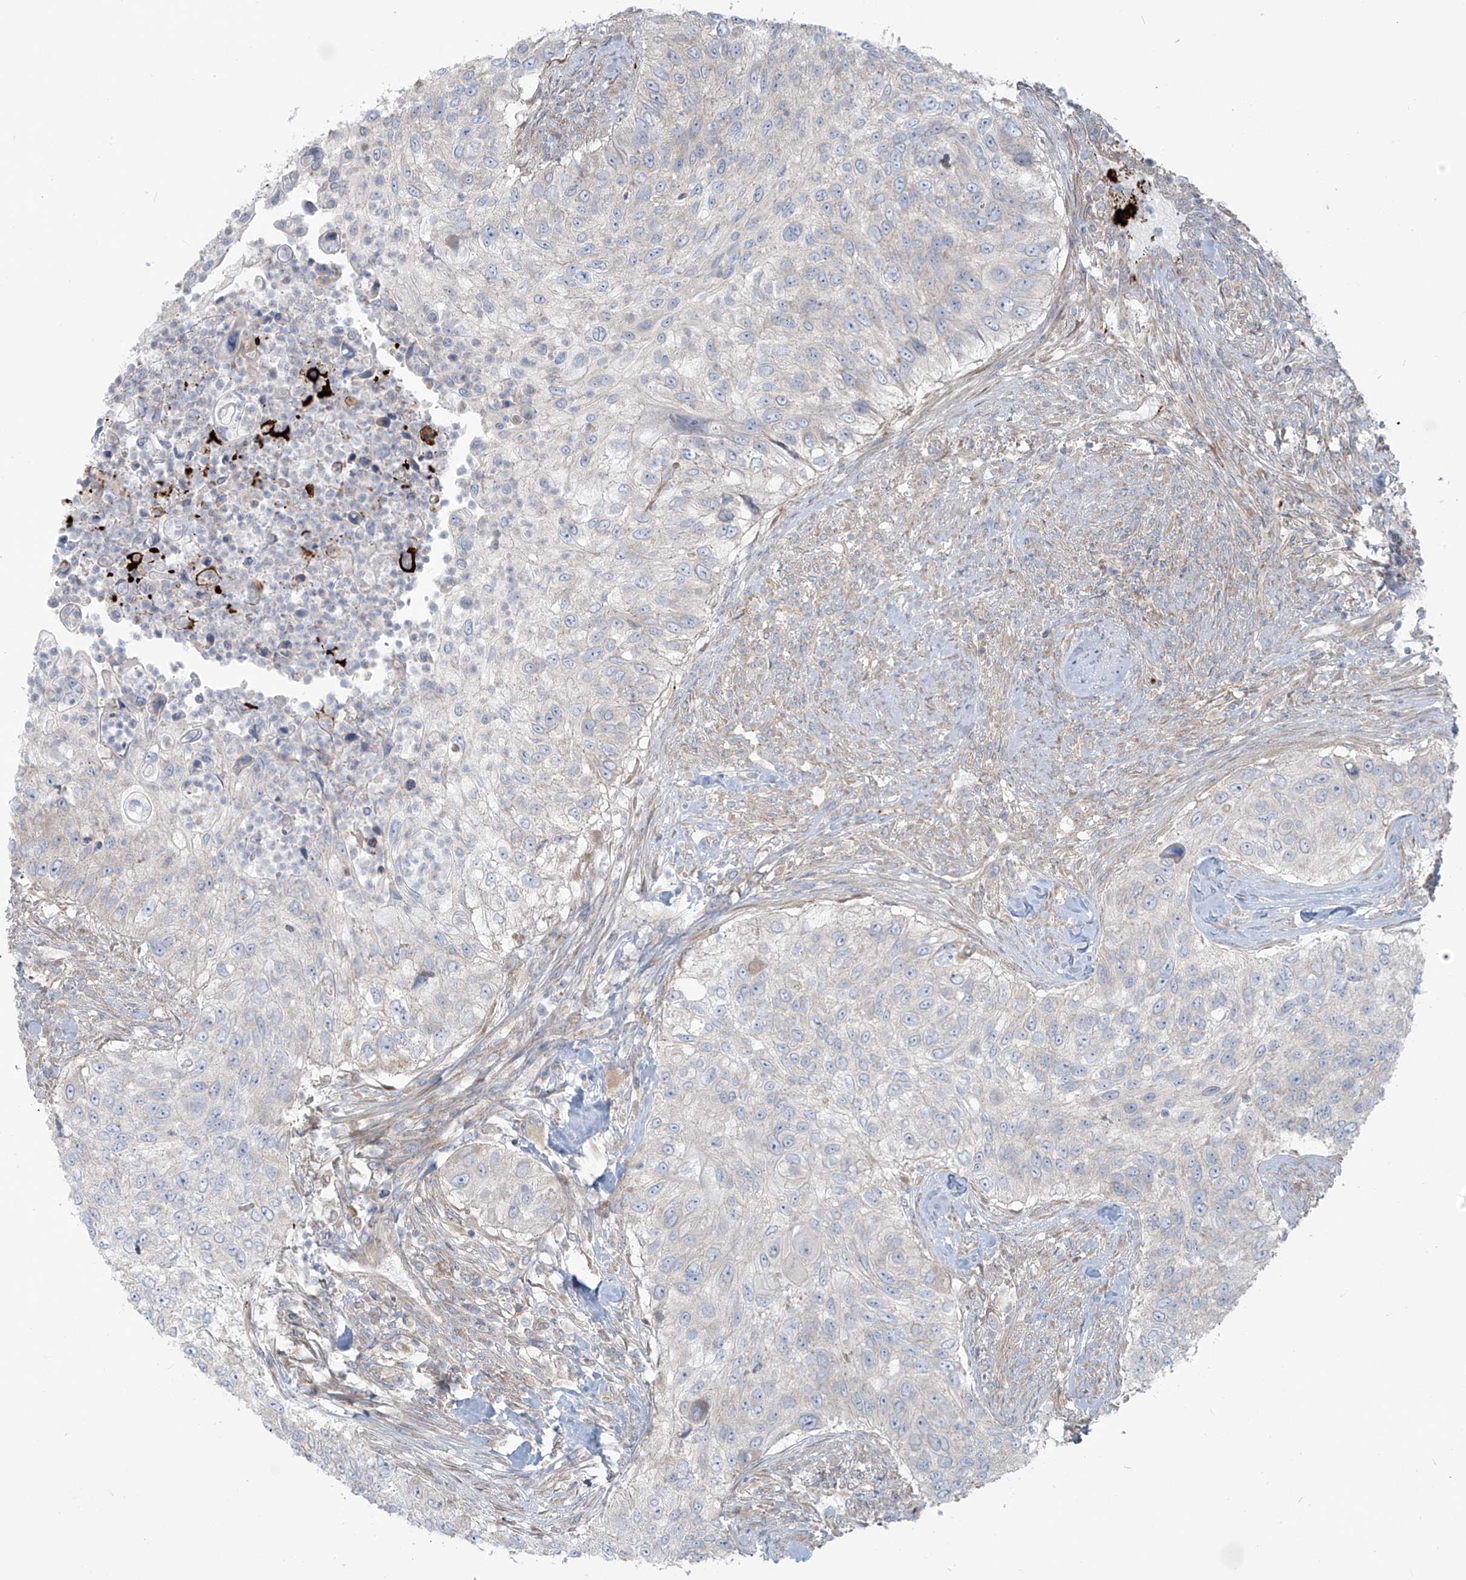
{"staining": {"intensity": "negative", "quantity": "none", "location": "none"}, "tissue": "urothelial cancer", "cell_type": "Tumor cells", "image_type": "cancer", "snomed": [{"axis": "morphology", "description": "Urothelial carcinoma, High grade"}, {"axis": "topography", "description": "Urinary bladder"}], "caption": "Immunohistochemical staining of urothelial cancer shows no significant expression in tumor cells.", "gene": "LZTS3", "patient": {"sex": "female", "age": 60}}